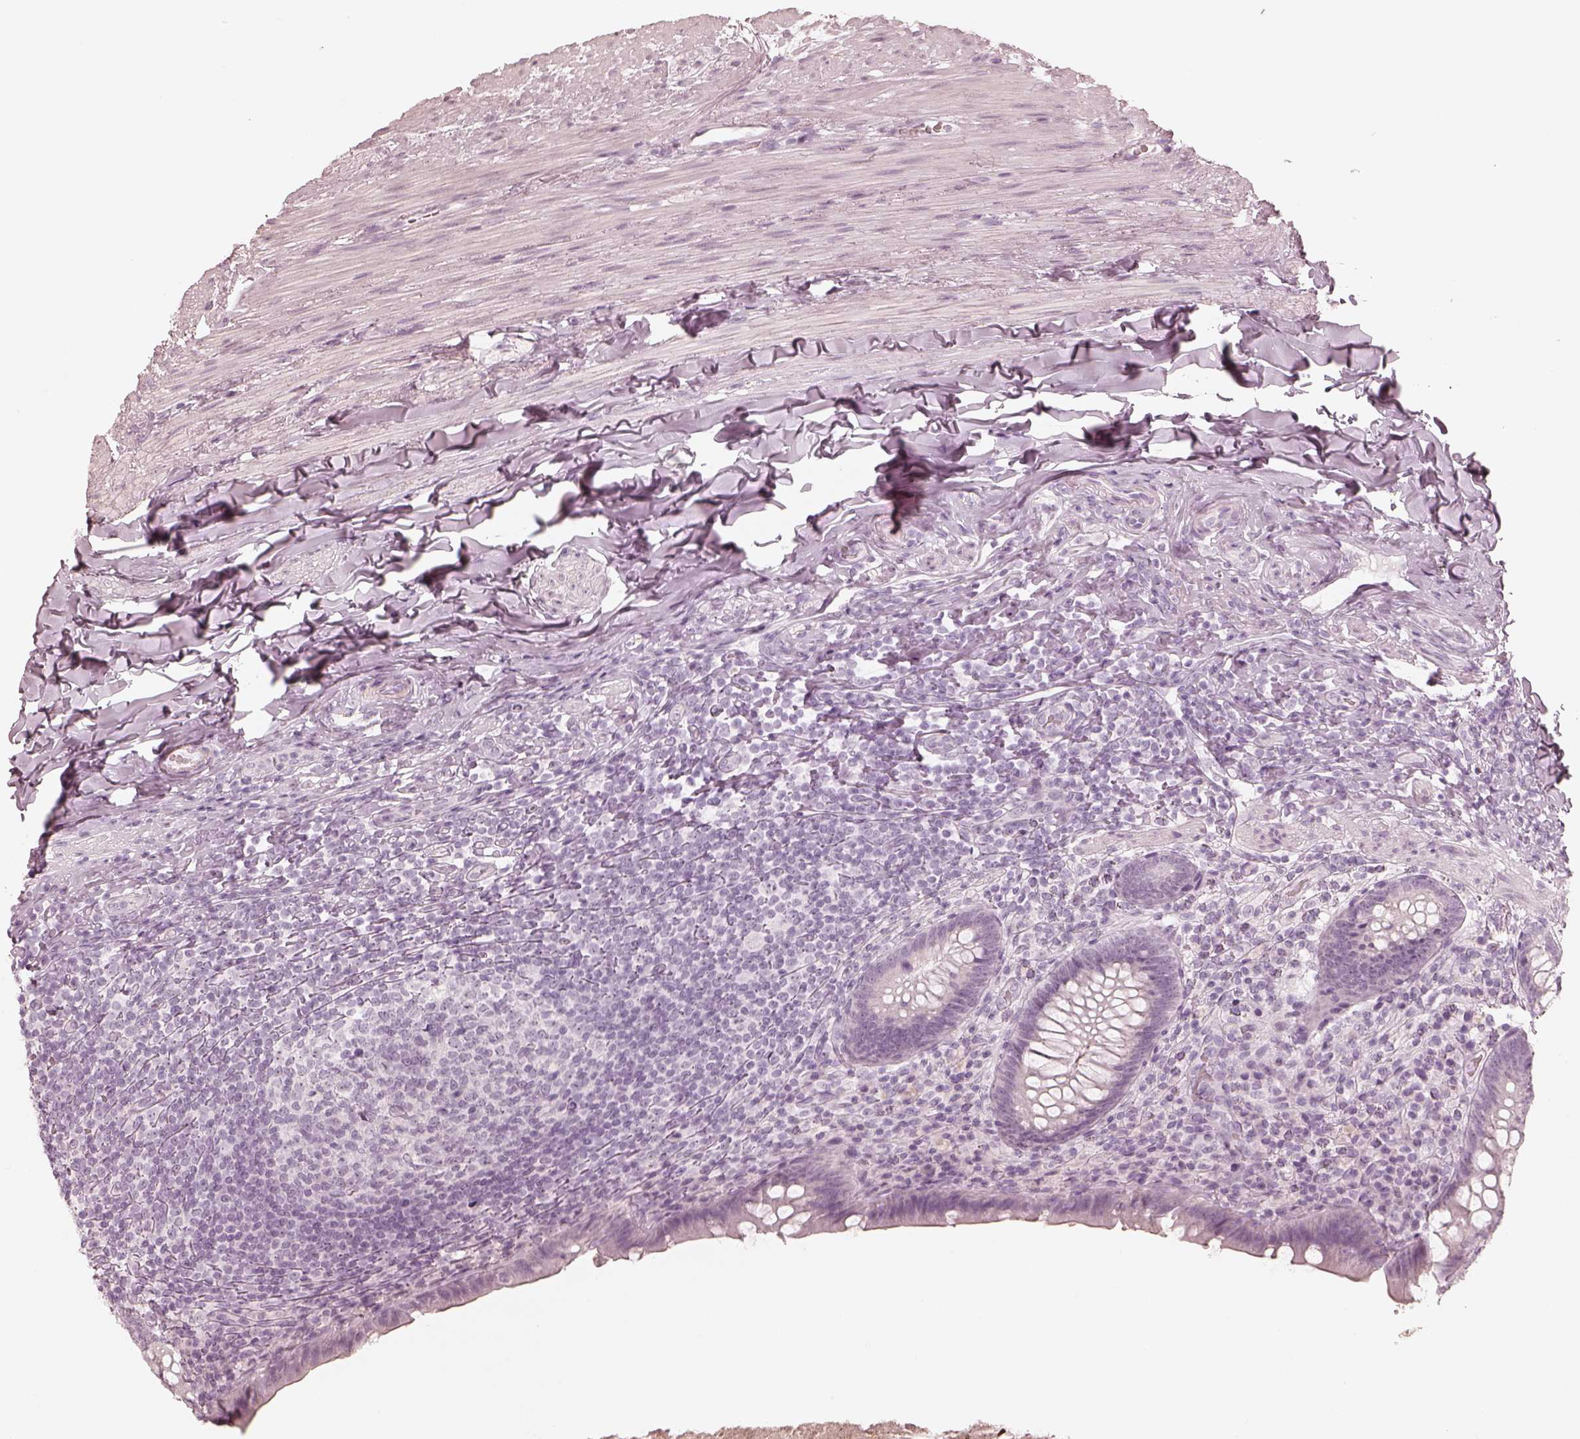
{"staining": {"intensity": "negative", "quantity": "none", "location": "none"}, "tissue": "appendix", "cell_type": "Glandular cells", "image_type": "normal", "snomed": [{"axis": "morphology", "description": "Normal tissue, NOS"}, {"axis": "topography", "description": "Appendix"}], "caption": "Glandular cells show no significant positivity in benign appendix. Nuclei are stained in blue.", "gene": "CALR3", "patient": {"sex": "male", "age": 47}}